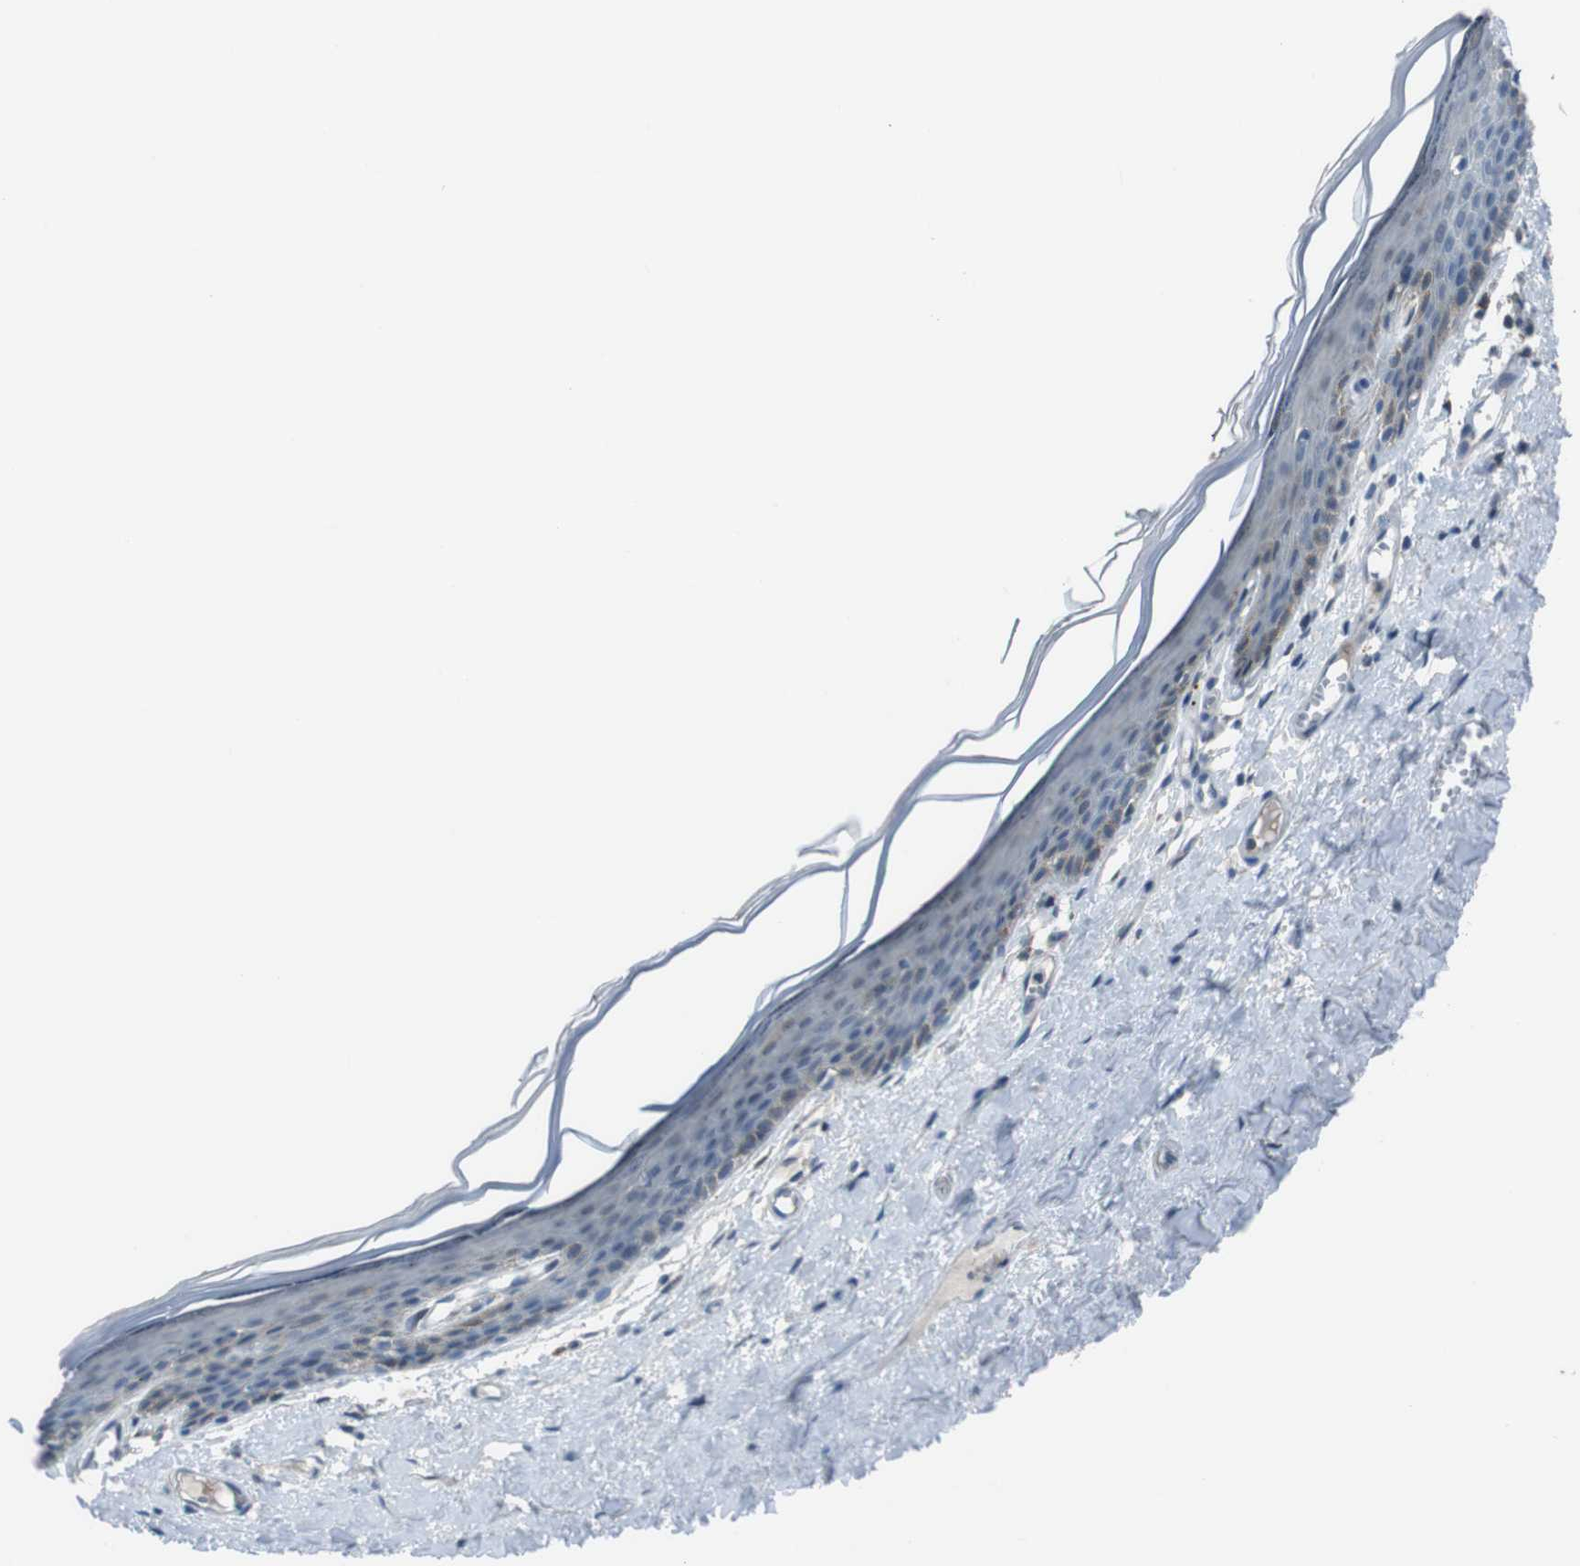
{"staining": {"intensity": "weak", "quantity": "<25%", "location": "cytoplasmic/membranous"}, "tissue": "skin", "cell_type": "Epidermal cells", "image_type": "normal", "snomed": [{"axis": "morphology", "description": "Normal tissue, NOS"}, {"axis": "topography", "description": "Vulva"}], "caption": "Epidermal cells show no significant positivity in benign skin.", "gene": "NANOS2", "patient": {"sex": "female", "age": 54}}